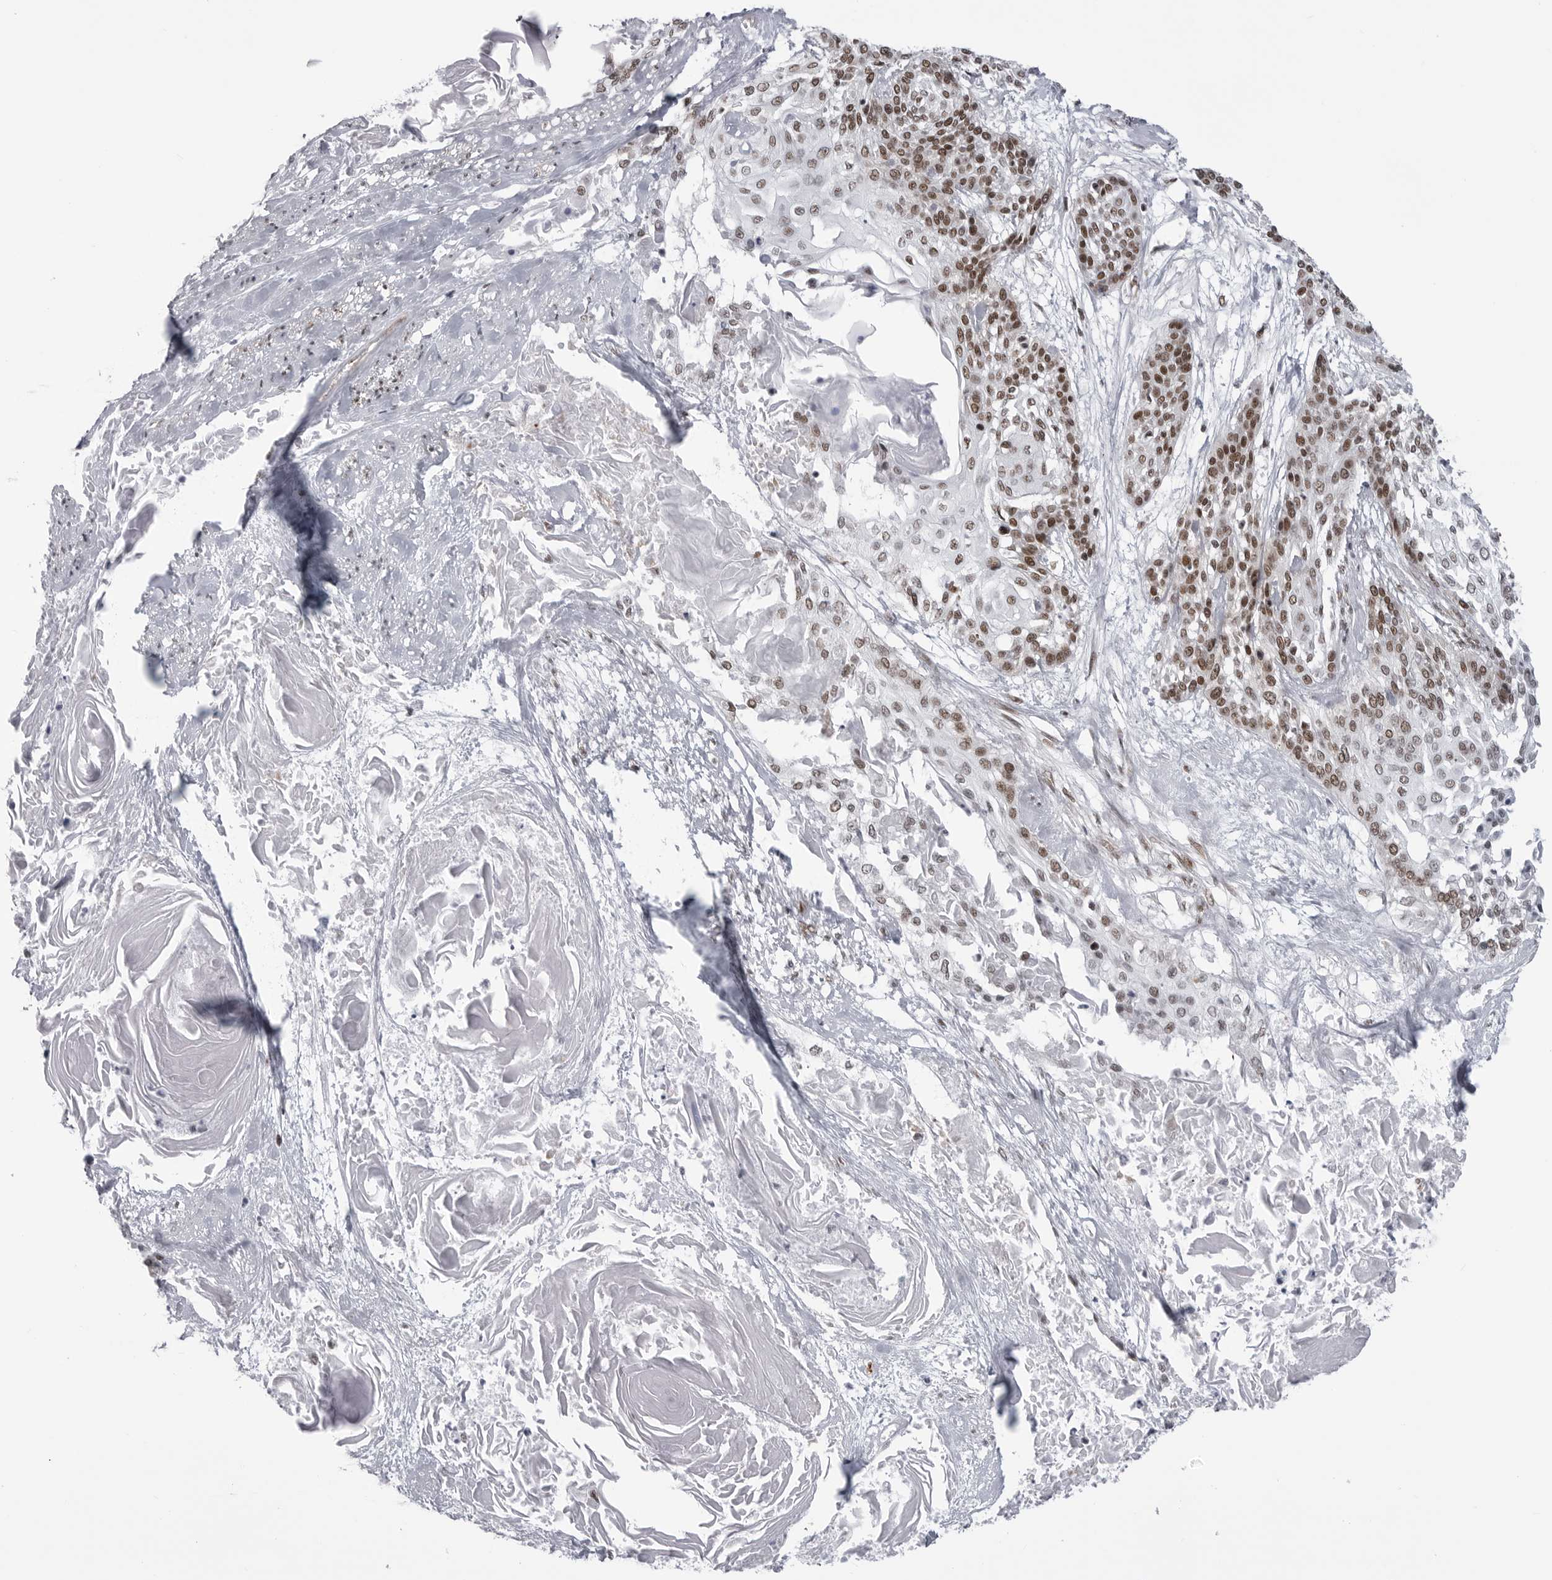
{"staining": {"intensity": "moderate", "quantity": ">75%", "location": "nuclear"}, "tissue": "cervical cancer", "cell_type": "Tumor cells", "image_type": "cancer", "snomed": [{"axis": "morphology", "description": "Squamous cell carcinoma, NOS"}, {"axis": "topography", "description": "Cervix"}], "caption": "High-power microscopy captured an immunohistochemistry (IHC) histopathology image of cervical cancer, revealing moderate nuclear expression in about >75% of tumor cells.", "gene": "RNF26", "patient": {"sex": "female", "age": 57}}